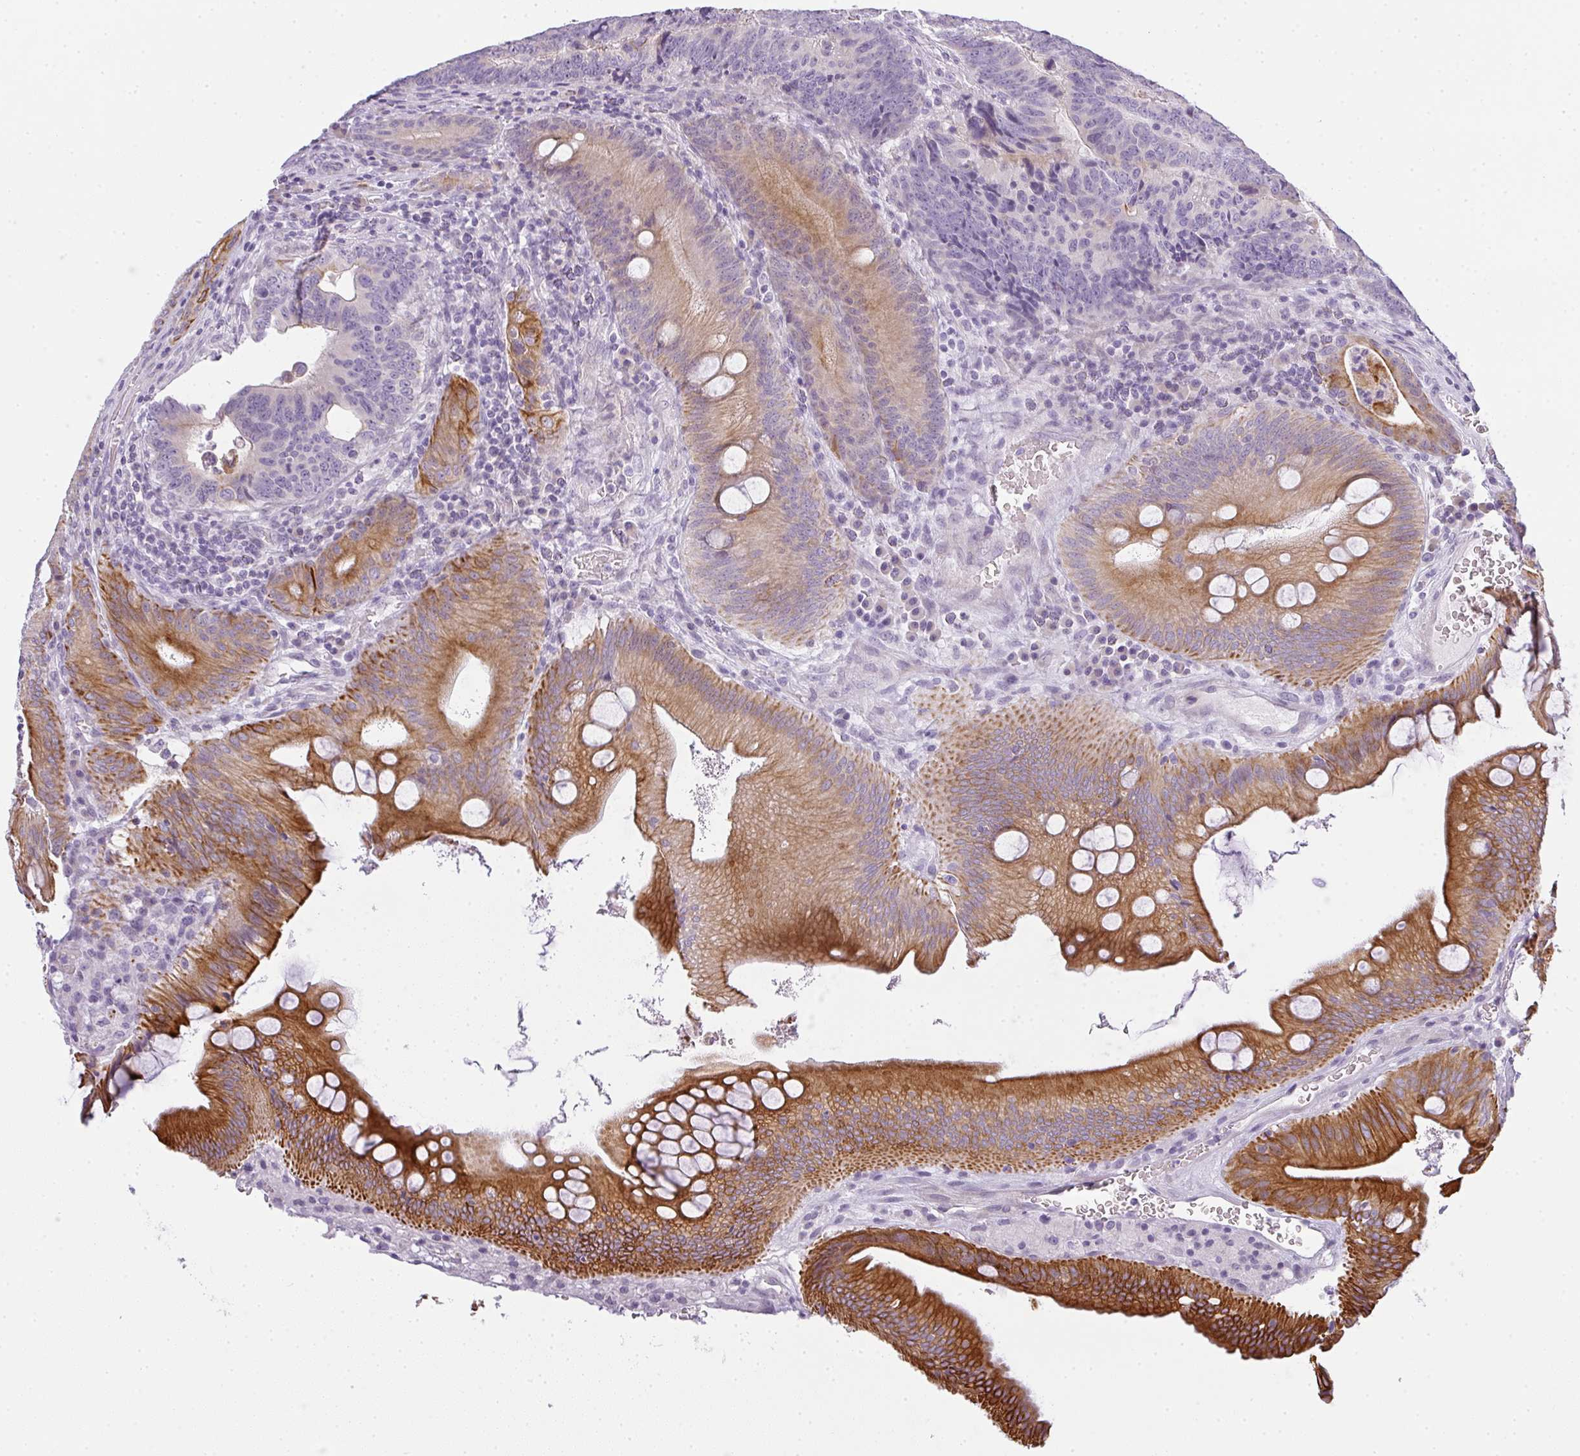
{"staining": {"intensity": "strong", "quantity": "25%-75%", "location": "cytoplasmic/membranous"}, "tissue": "colorectal cancer", "cell_type": "Tumor cells", "image_type": "cancer", "snomed": [{"axis": "morphology", "description": "Adenocarcinoma, NOS"}, {"axis": "topography", "description": "Colon"}], "caption": "A brown stain highlights strong cytoplasmic/membranous positivity of a protein in human colorectal cancer tumor cells.", "gene": "SIRPB2", "patient": {"sex": "male", "age": 62}}